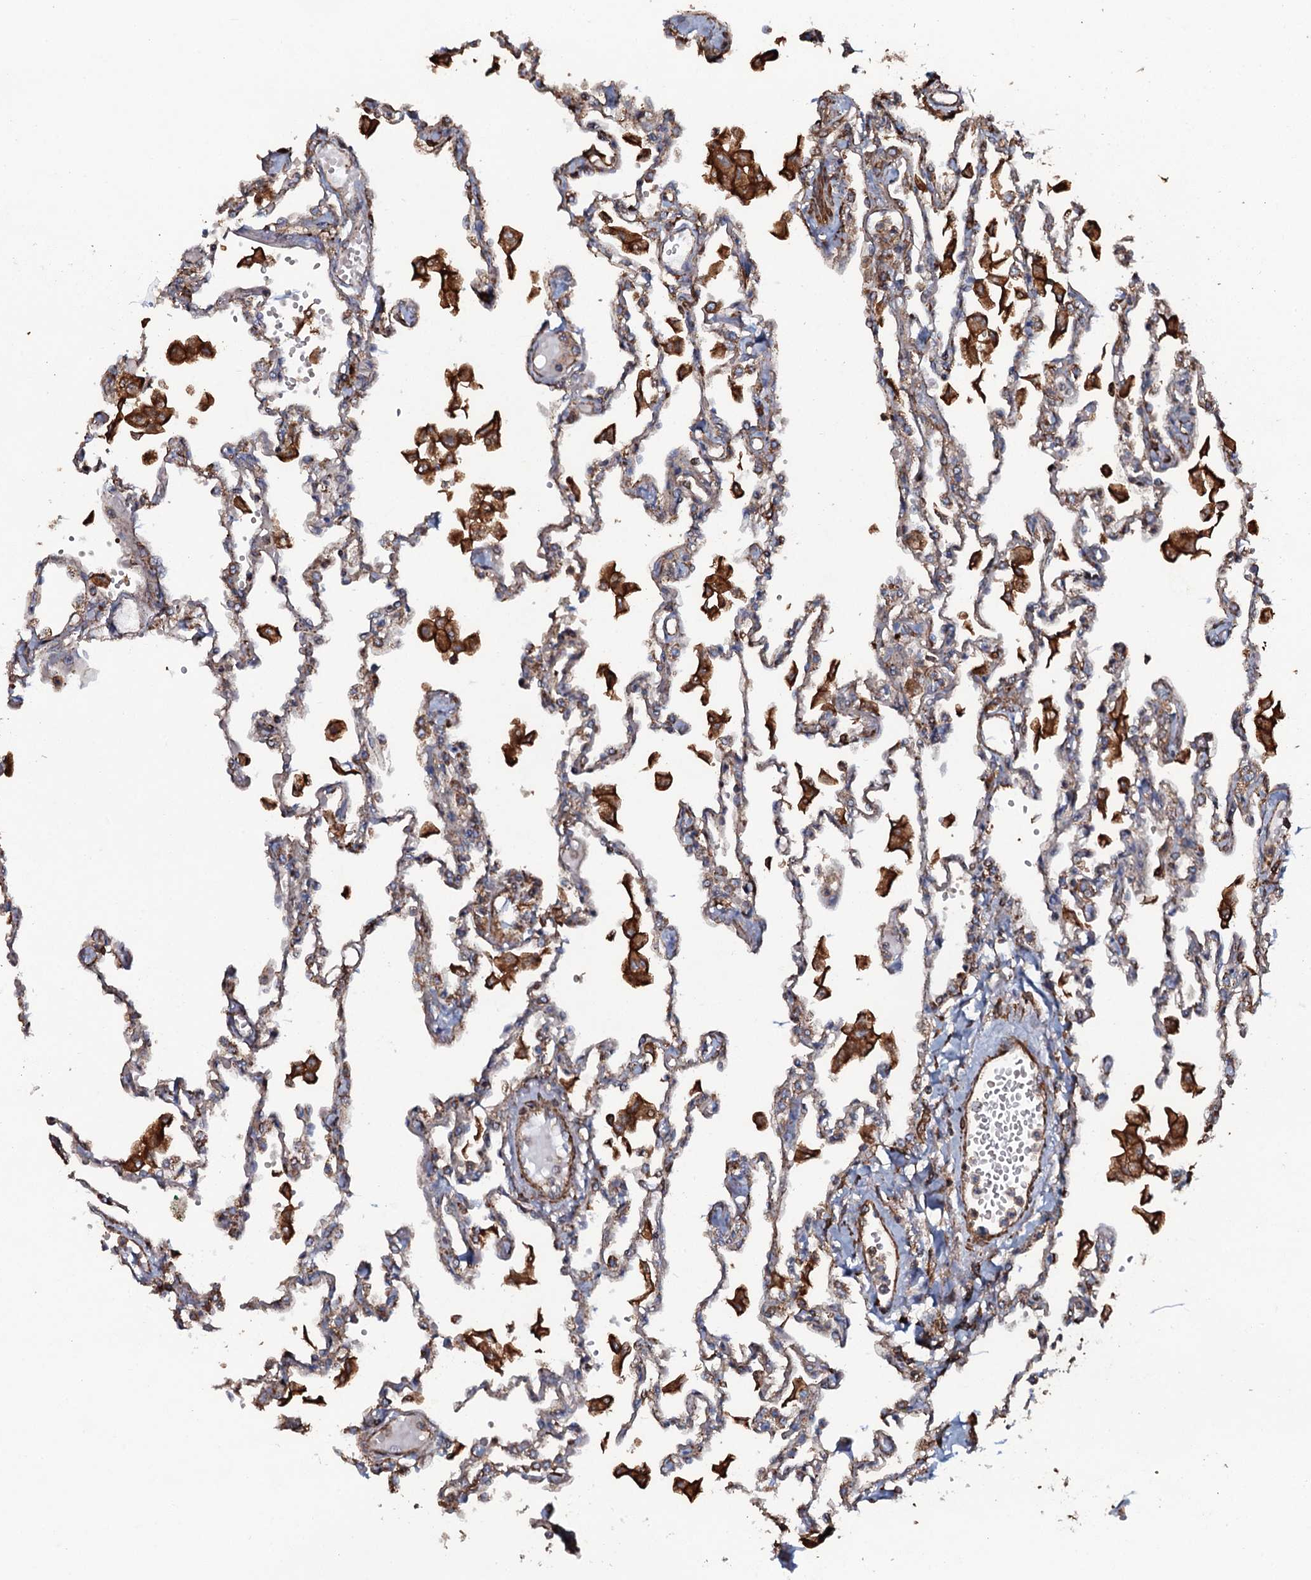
{"staining": {"intensity": "moderate", "quantity": "<25%", "location": "cytoplasmic/membranous"}, "tissue": "lung", "cell_type": "Alveolar cells", "image_type": "normal", "snomed": [{"axis": "morphology", "description": "Normal tissue, NOS"}, {"axis": "topography", "description": "Bronchus"}, {"axis": "topography", "description": "Lung"}], "caption": "Unremarkable lung reveals moderate cytoplasmic/membranous expression in approximately <25% of alveolar cells, visualized by immunohistochemistry. (IHC, brightfield microscopy, high magnification).", "gene": "VWA8", "patient": {"sex": "female", "age": 49}}